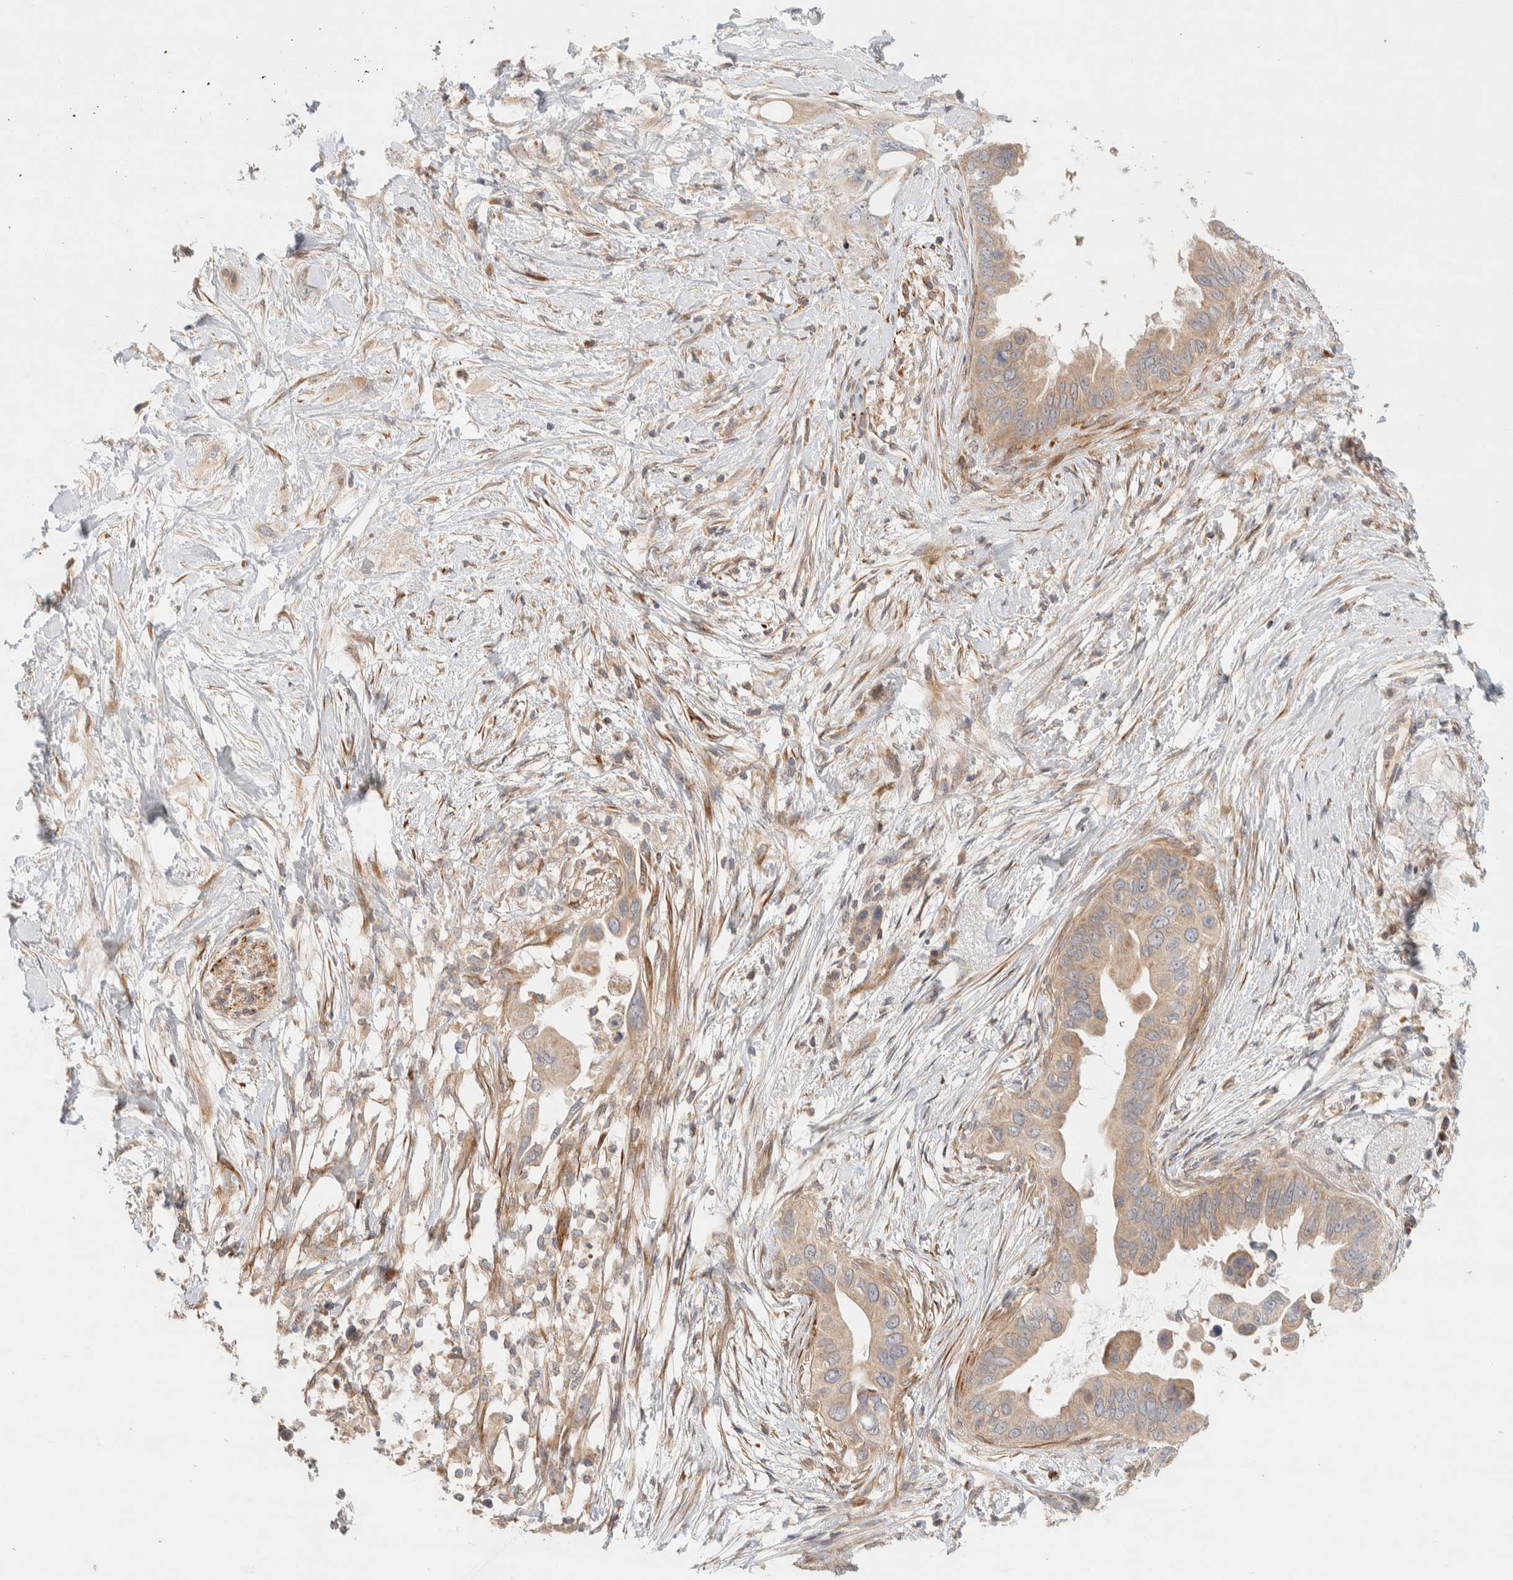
{"staining": {"intensity": "weak", "quantity": ">75%", "location": "cytoplasmic/membranous"}, "tissue": "pancreatic cancer", "cell_type": "Tumor cells", "image_type": "cancer", "snomed": [{"axis": "morphology", "description": "Adenocarcinoma, NOS"}, {"axis": "topography", "description": "Pancreas"}], "caption": "Protein expression analysis of pancreatic cancer (adenocarcinoma) displays weak cytoplasmic/membranous staining in about >75% of tumor cells.", "gene": "KIF9", "patient": {"sex": "female", "age": 56}}